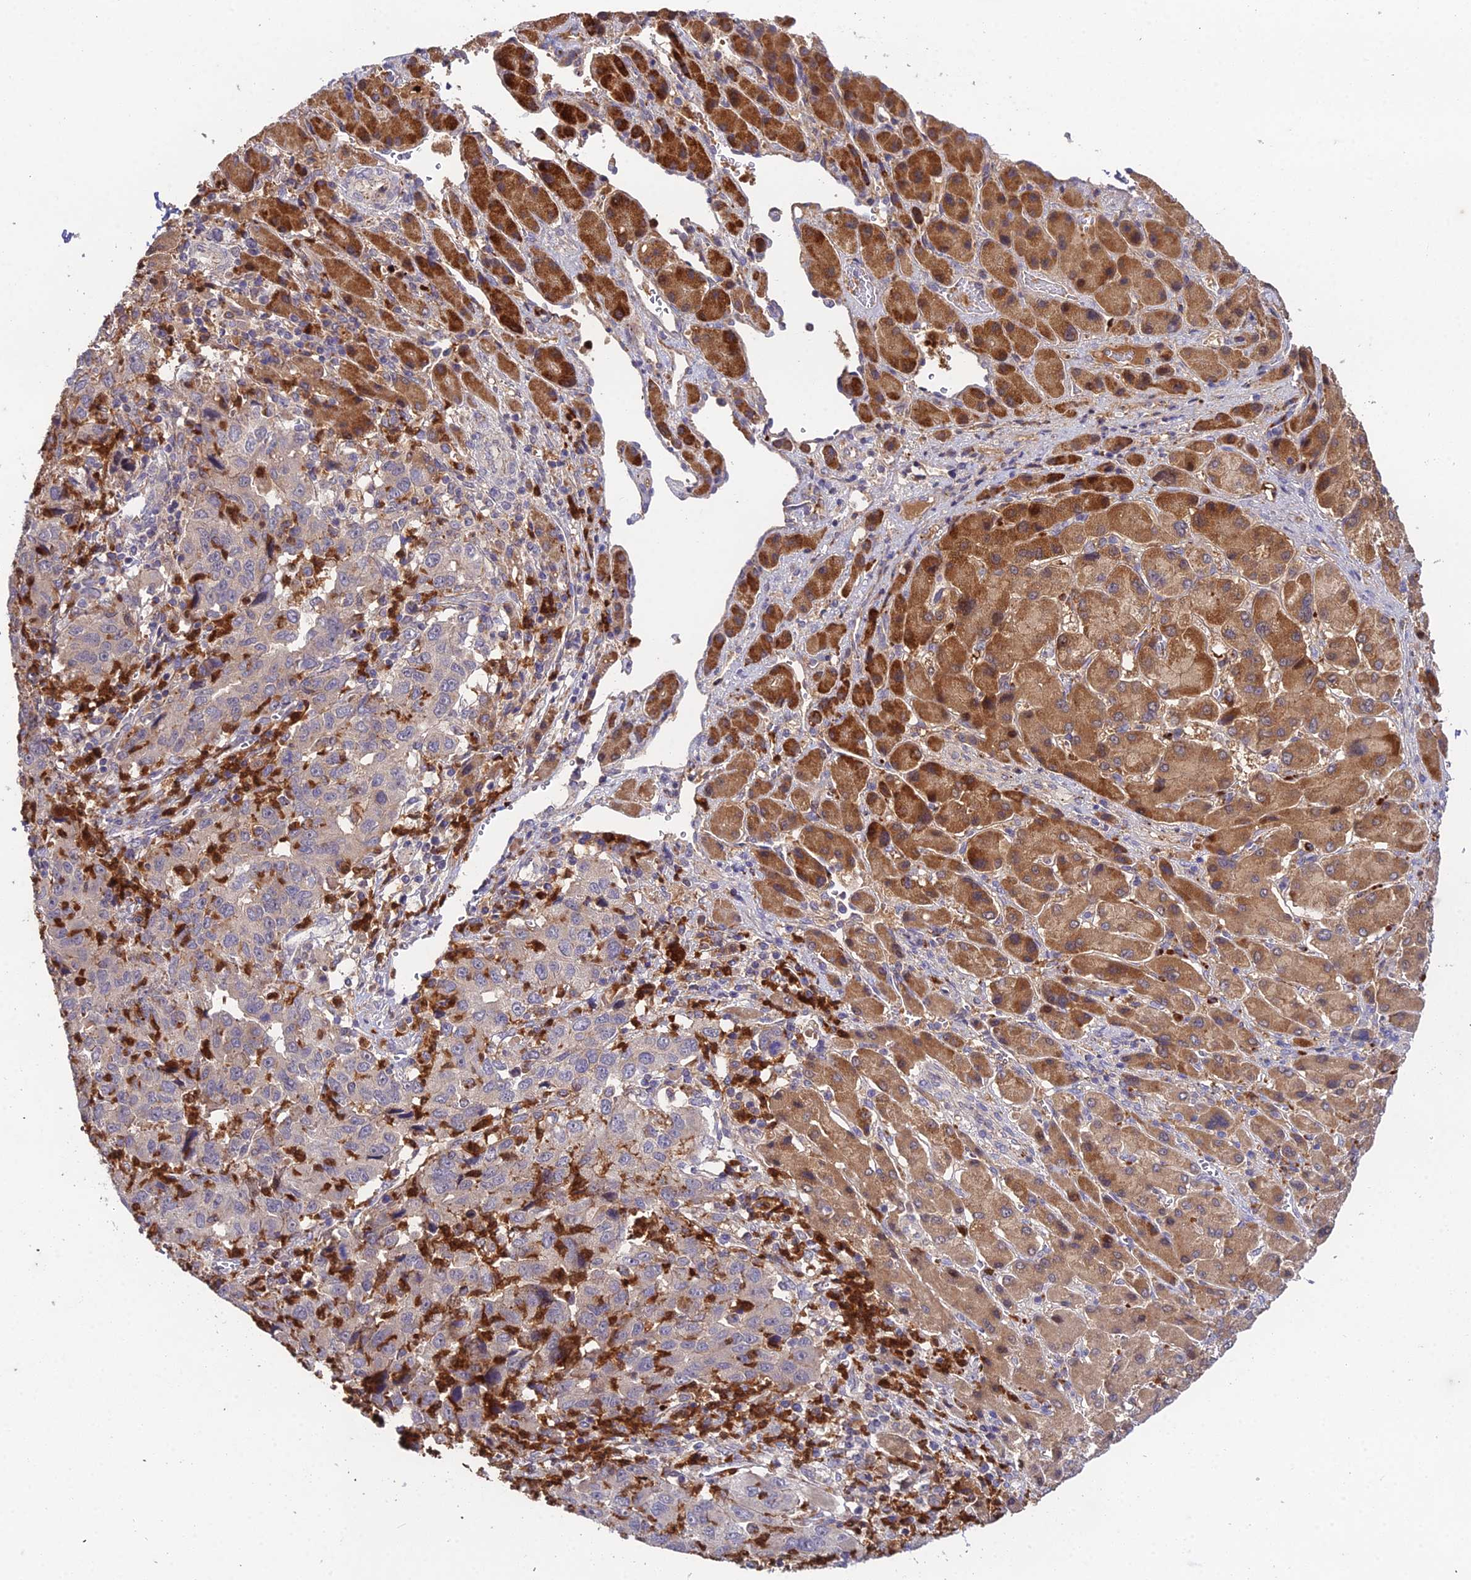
{"staining": {"intensity": "negative", "quantity": "none", "location": "none"}, "tissue": "liver cancer", "cell_type": "Tumor cells", "image_type": "cancer", "snomed": [{"axis": "morphology", "description": "Carcinoma, Hepatocellular, NOS"}, {"axis": "topography", "description": "Liver"}], "caption": "A micrograph of hepatocellular carcinoma (liver) stained for a protein reveals no brown staining in tumor cells.", "gene": "EID2", "patient": {"sex": "male", "age": 63}}